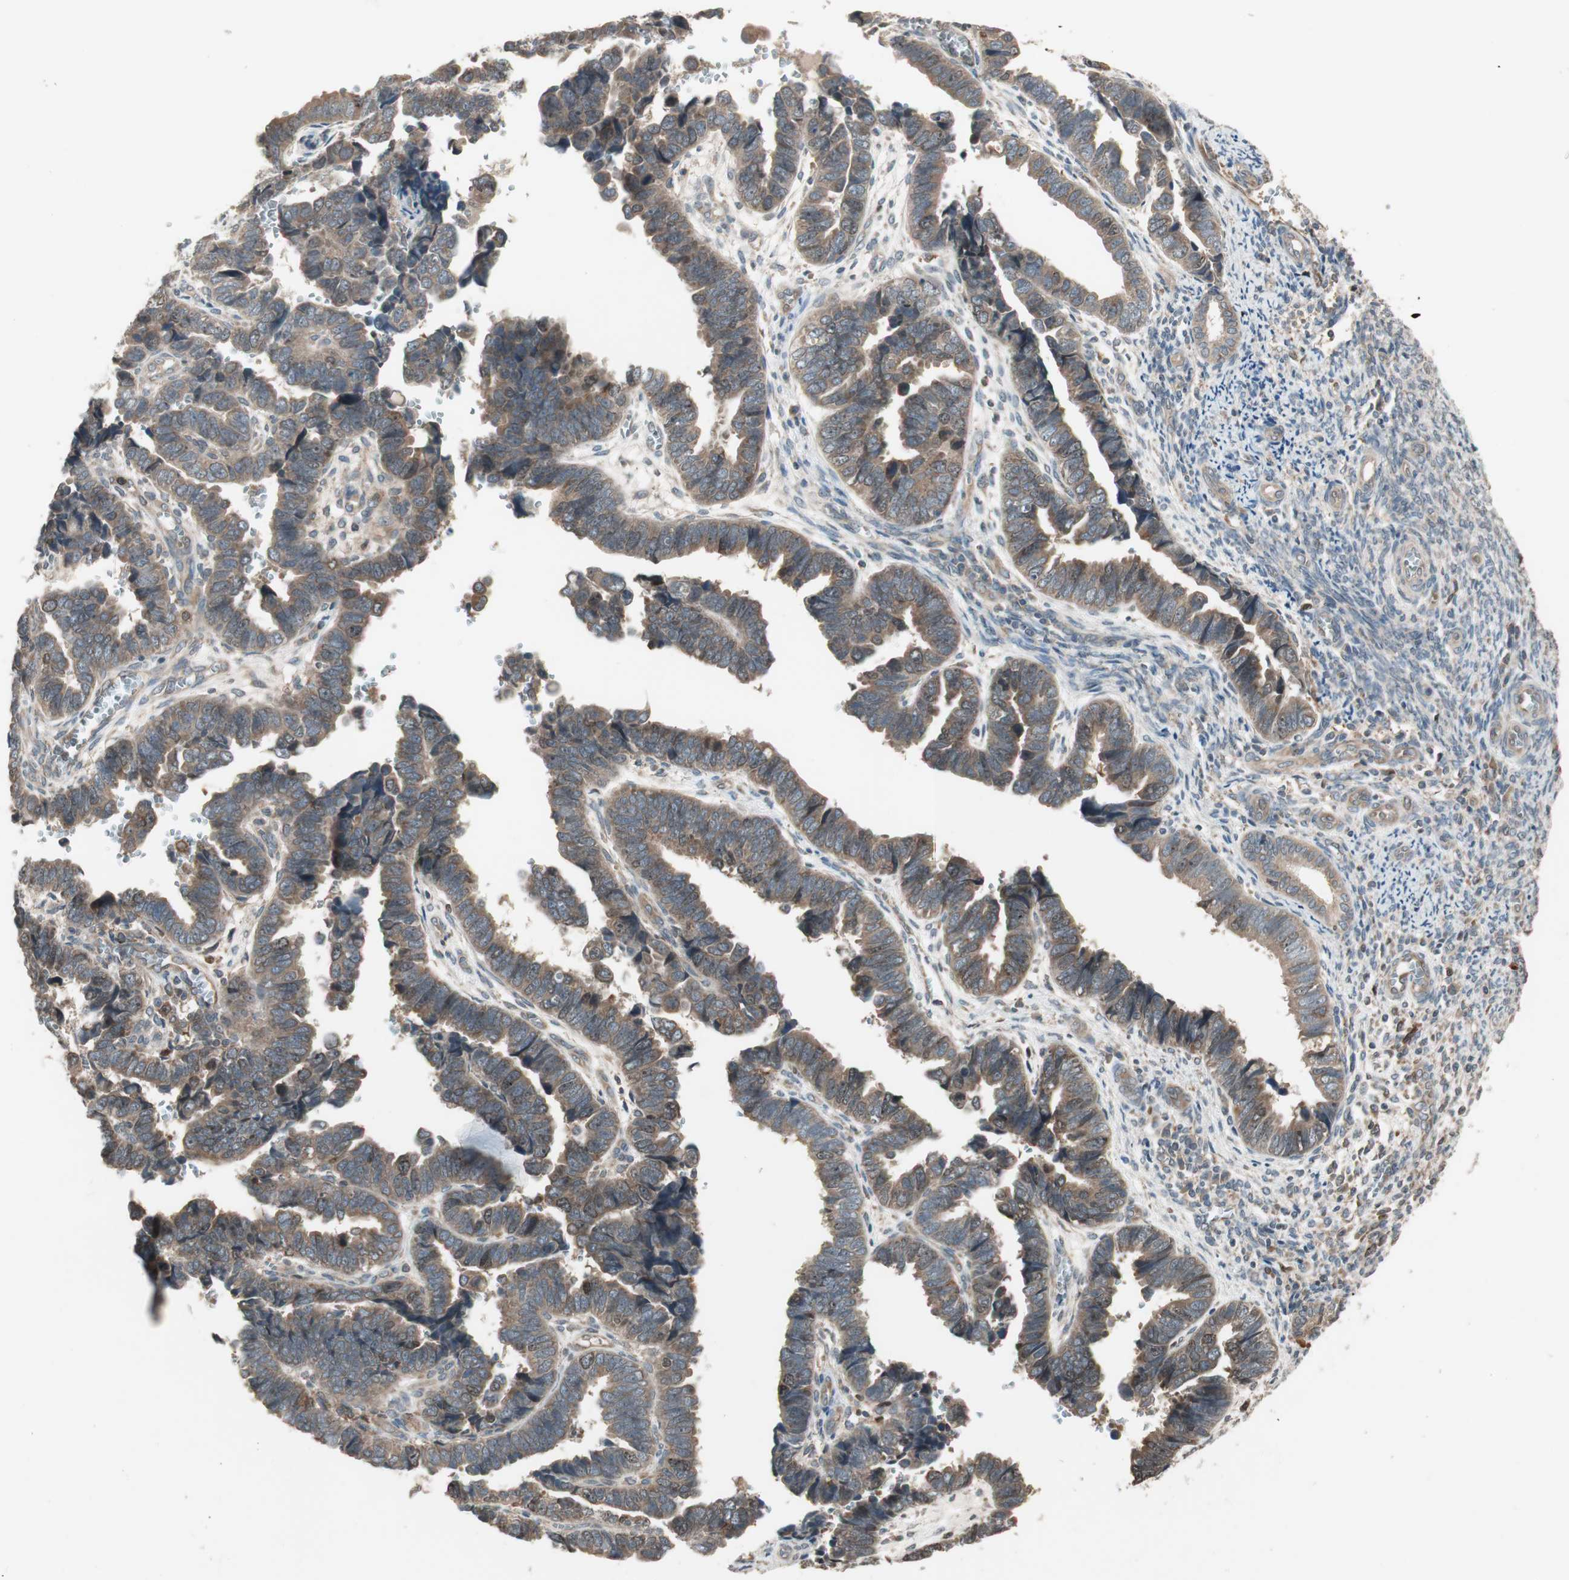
{"staining": {"intensity": "moderate", "quantity": ">75%", "location": "cytoplasmic/membranous"}, "tissue": "endometrial cancer", "cell_type": "Tumor cells", "image_type": "cancer", "snomed": [{"axis": "morphology", "description": "Adenocarcinoma, NOS"}, {"axis": "topography", "description": "Endometrium"}], "caption": "Tumor cells exhibit medium levels of moderate cytoplasmic/membranous positivity in approximately >75% of cells in adenocarcinoma (endometrial). (DAB (3,3'-diaminobenzidine) IHC with brightfield microscopy, high magnification).", "gene": "ATP6AP2", "patient": {"sex": "female", "age": 75}}